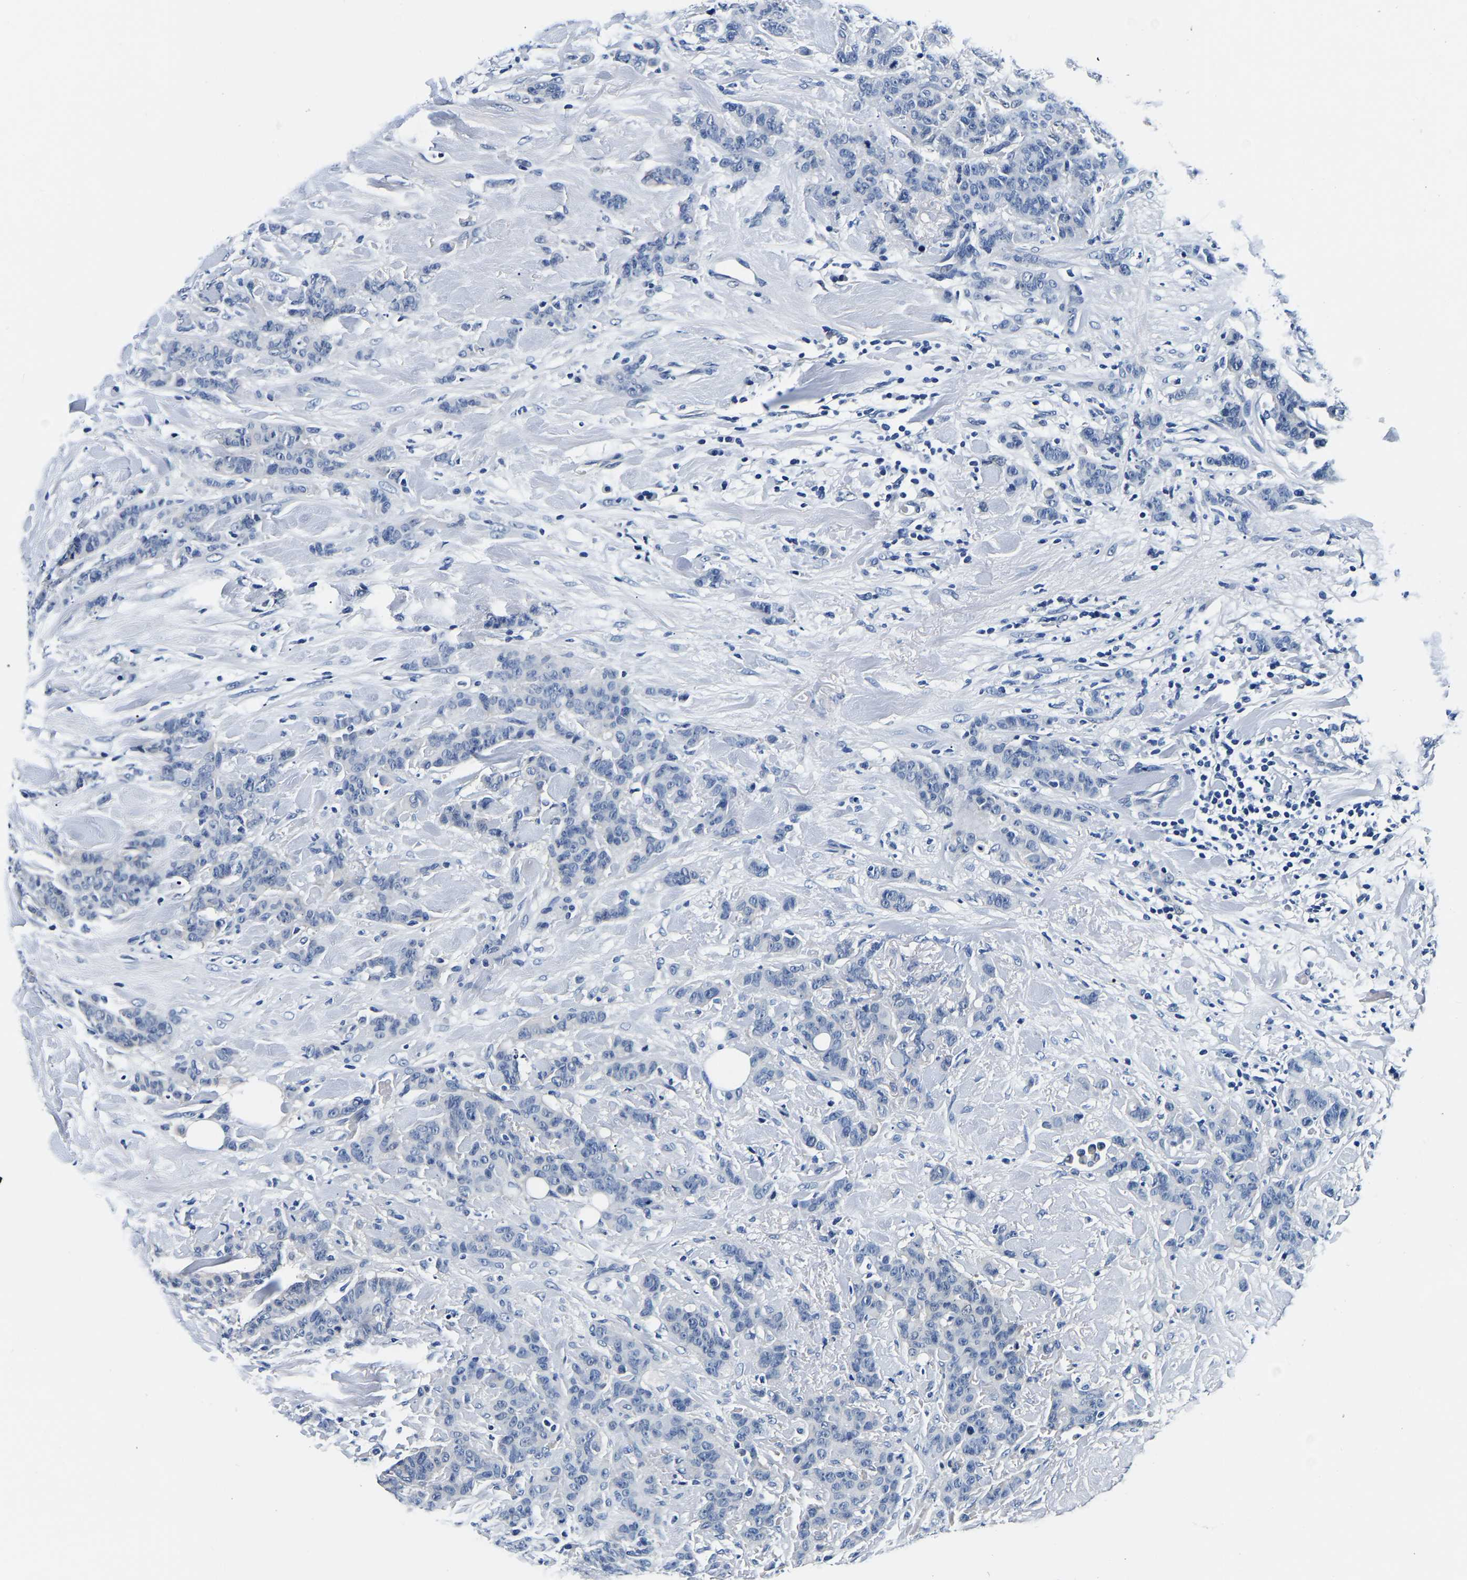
{"staining": {"intensity": "negative", "quantity": "none", "location": "none"}, "tissue": "breast cancer", "cell_type": "Tumor cells", "image_type": "cancer", "snomed": [{"axis": "morphology", "description": "Normal tissue, NOS"}, {"axis": "morphology", "description": "Duct carcinoma"}, {"axis": "topography", "description": "Breast"}], "caption": "An IHC image of infiltrating ductal carcinoma (breast) is shown. There is no staining in tumor cells of infiltrating ductal carcinoma (breast).", "gene": "ACO1", "patient": {"sex": "female", "age": 40}}